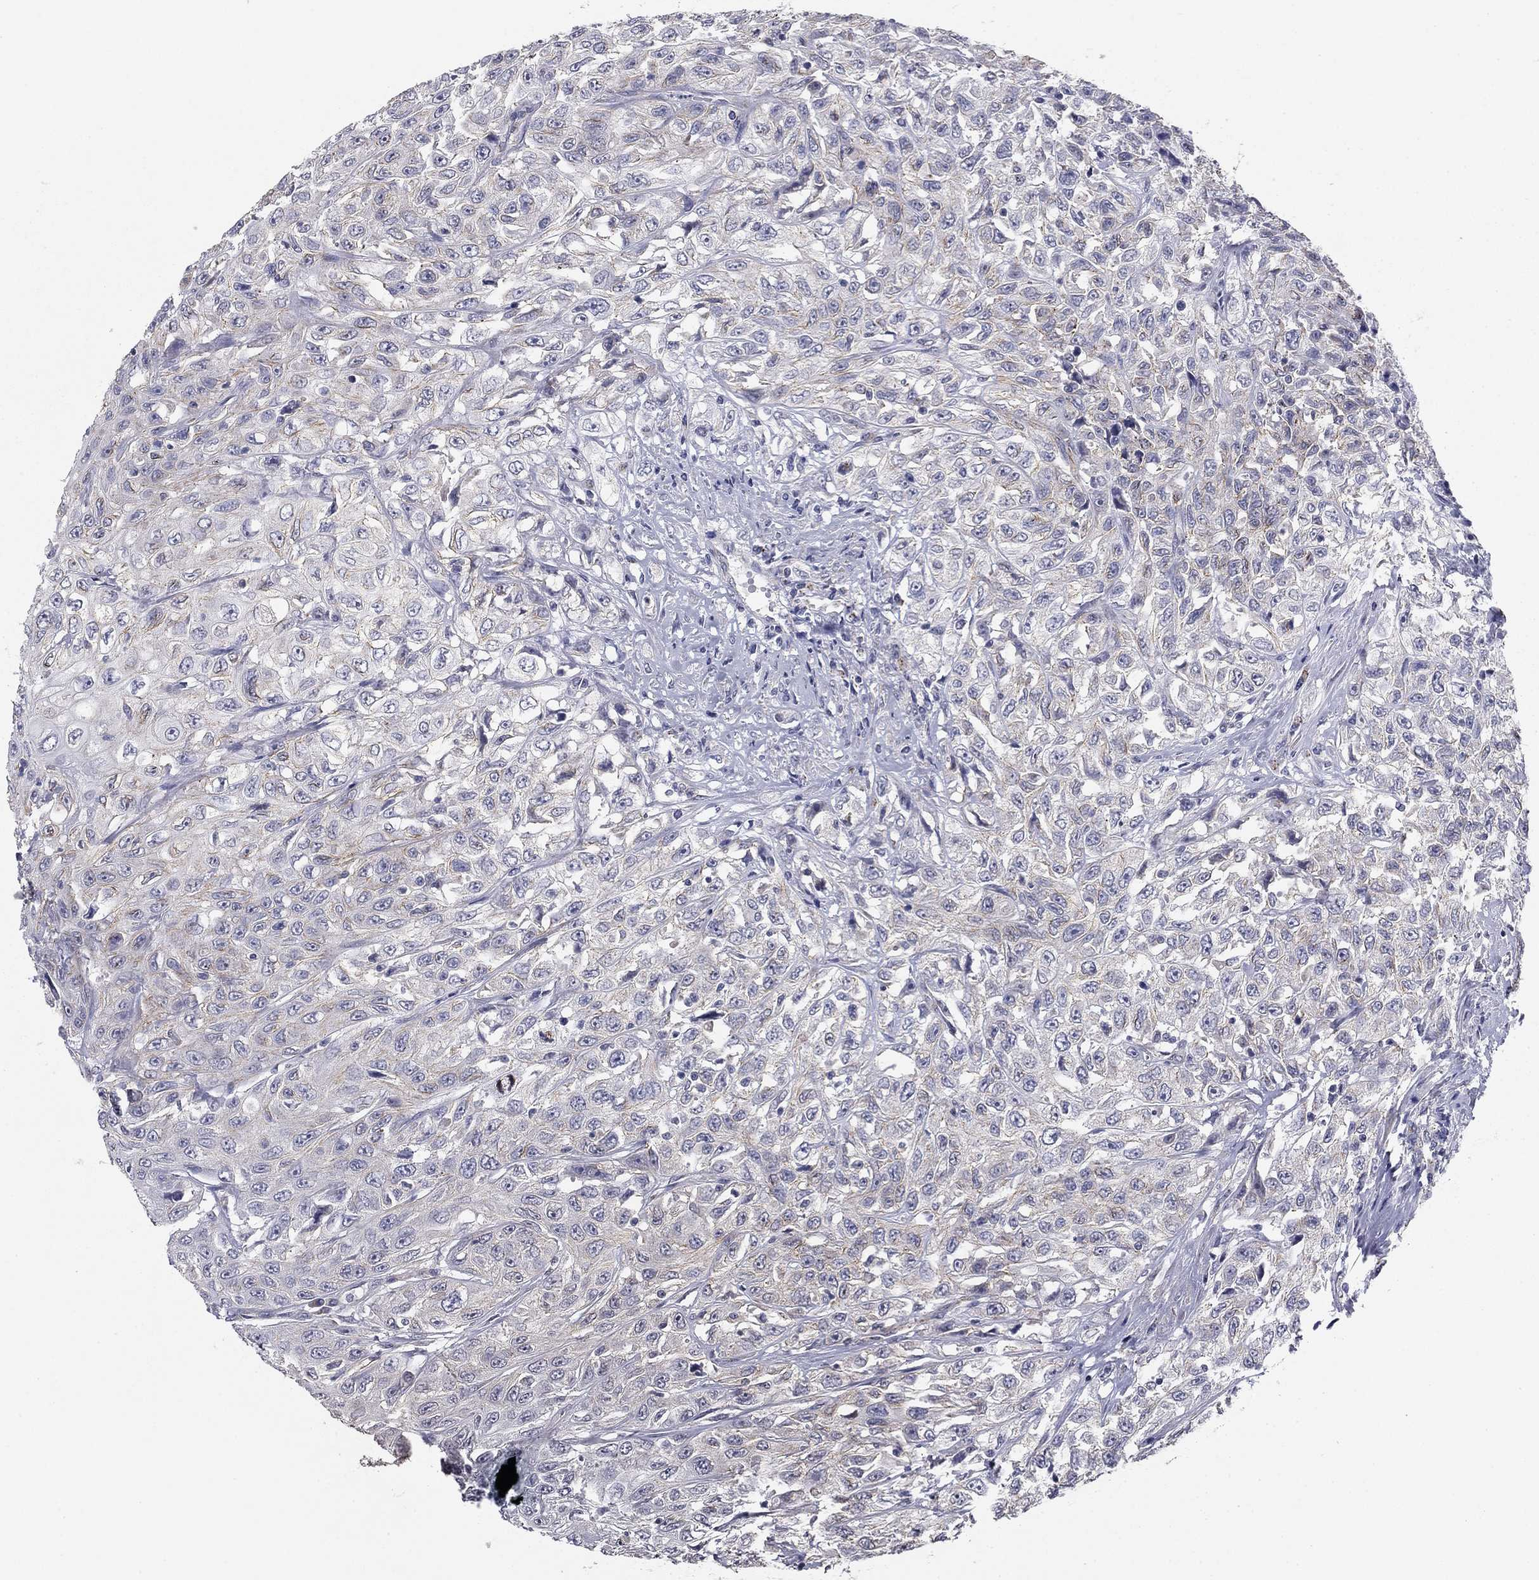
{"staining": {"intensity": "negative", "quantity": "none", "location": "none"}, "tissue": "urothelial cancer", "cell_type": "Tumor cells", "image_type": "cancer", "snomed": [{"axis": "morphology", "description": "Urothelial carcinoma, High grade"}, {"axis": "topography", "description": "Urinary bladder"}], "caption": "High magnification brightfield microscopy of urothelial carcinoma (high-grade) stained with DAB (brown) and counterstained with hematoxylin (blue): tumor cells show no significant positivity.", "gene": "SEPTIN3", "patient": {"sex": "female", "age": 56}}